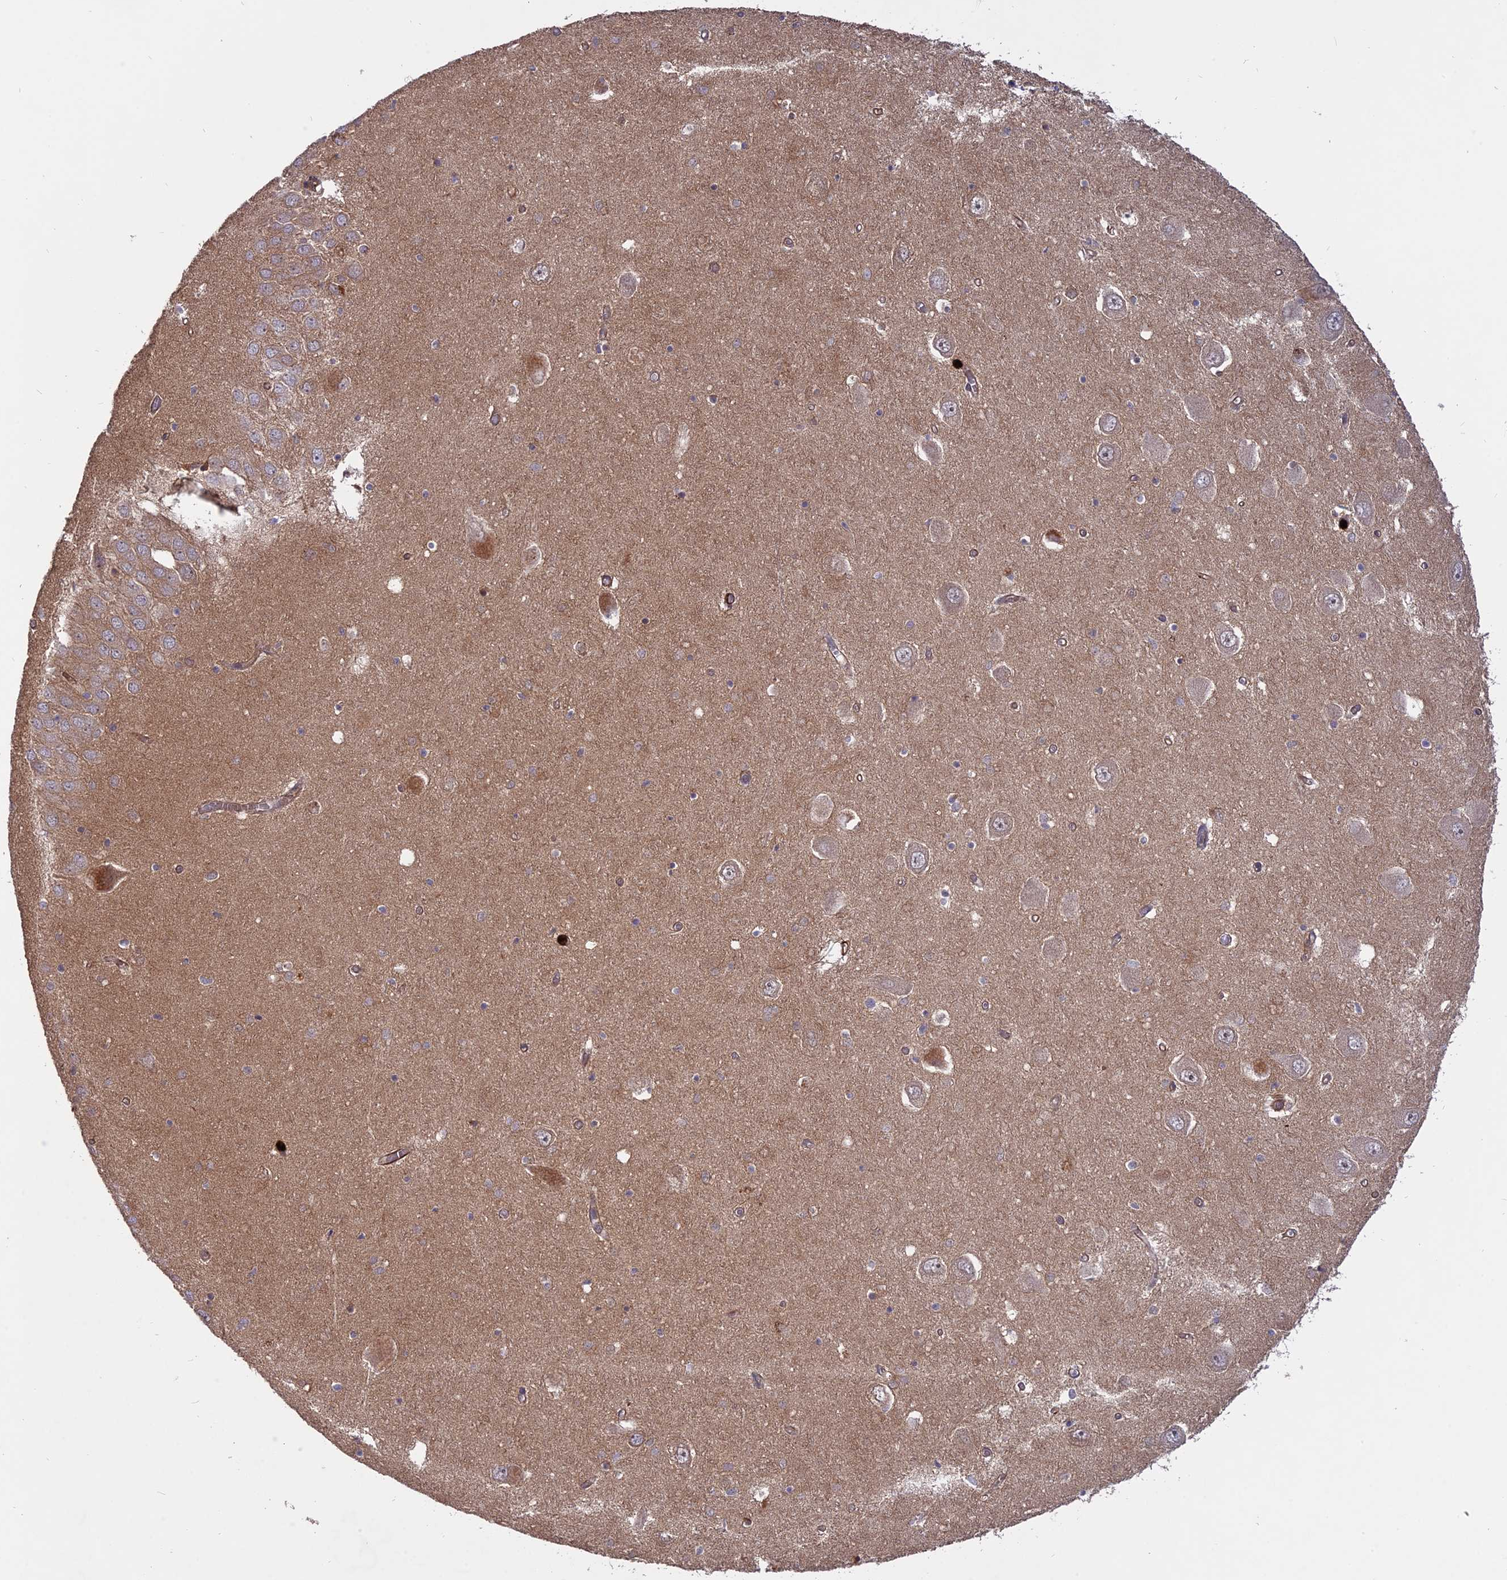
{"staining": {"intensity": "weak", "quantity": "<25%", "location": "cytoplasmic/membranous"}, "tissue": "hippocampus", "cell_type": "Glial cells", "image_type": "normal", "snomed": [{"axis": "morphology", "description": "Normal tissue, NOS"}, {"axis": "topography", "description": "Hippocampus"}], "caption": "The photomicrograph exhibits no significant staining in glial cells of hippocampus.", "gene": "PHLDB3", "patient": {"sex": "male", "age": 70}}